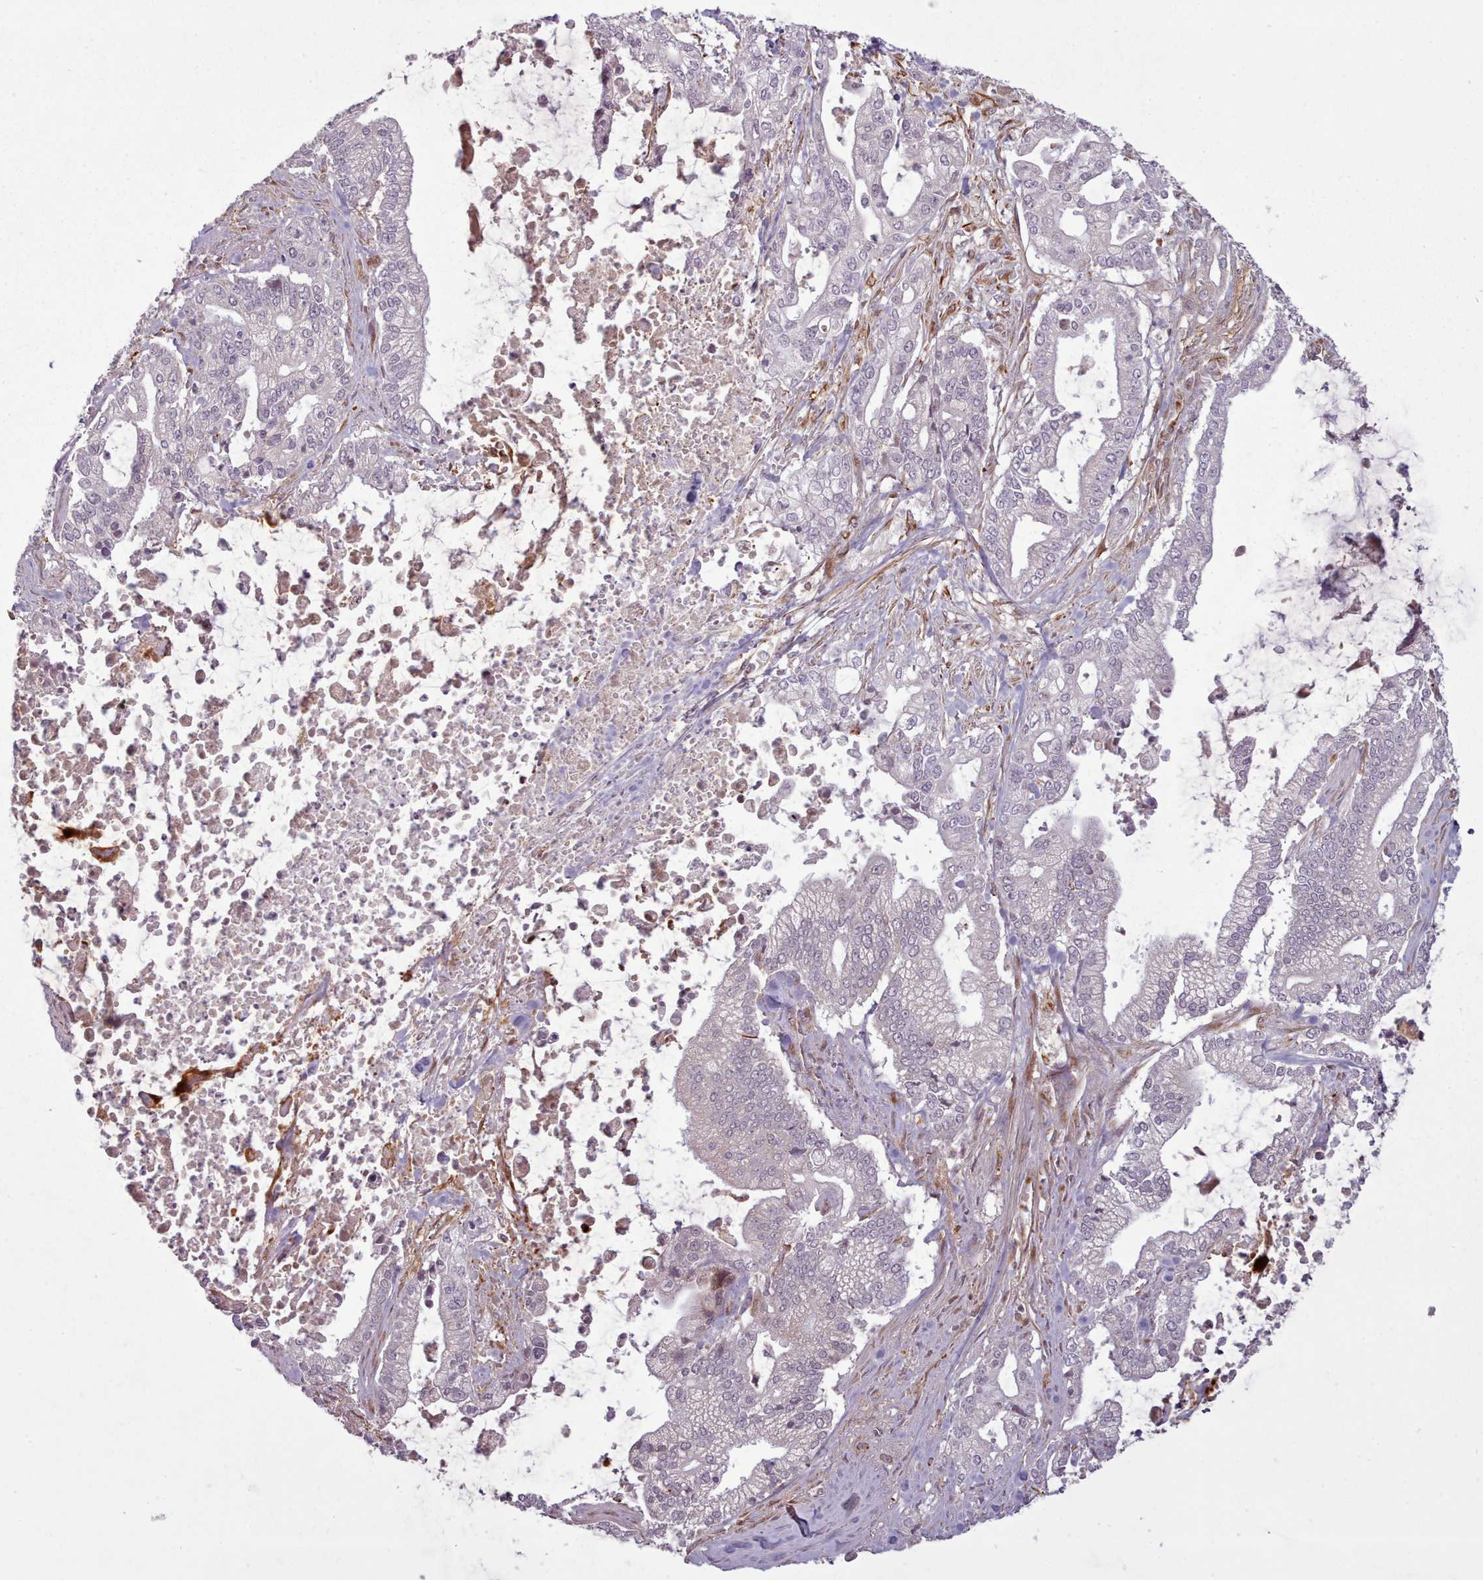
{"staining": {"intensity": "negative", "quantity": "none", "location": "none"}, "tissue": "pancreatic cancer", "cell_type": "Tumor cells", "image_type": "cancer", "snomed": [{"axis": "morphology", "description": "Adenocarcinoma, NOS"}, {"axis": "topography", "description": "Pancreas"}], "caption": "High magnification brightfield microscopy of pancreatic cancer stained with DAB (3,3'-diaminobenzidine) (brown) and counterstained with hematoxylin (blue): tumor cells show no significant positivity.", "gene": "GBGT1", "patient": {"sex": "male", "age": 69}}